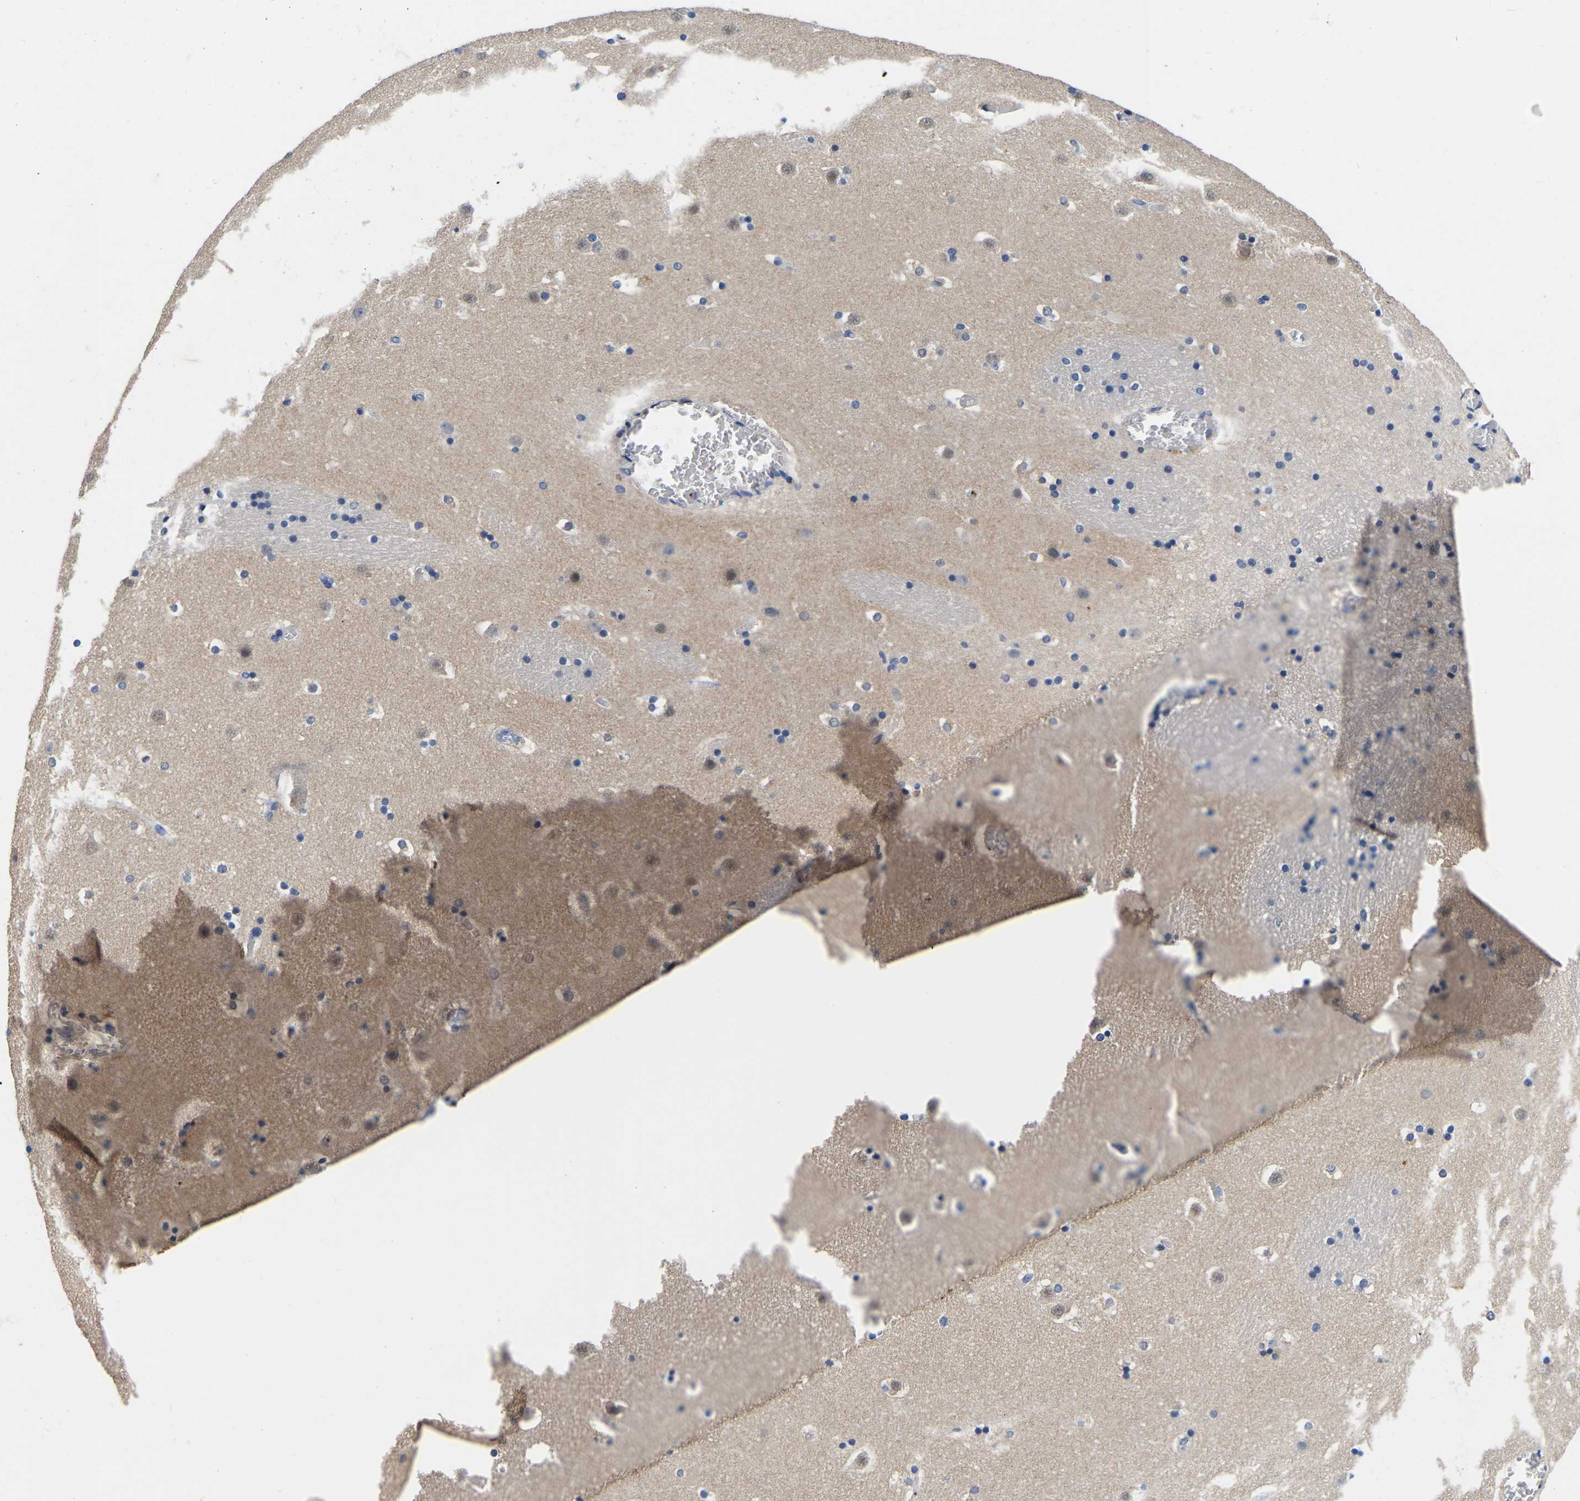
{"staining": {"intensity": "moderate", "quantity": "<25%", "location": "cytoplasmic/membranous"}, "tissue": "caudate", "cell_type": "Glial cells", "image_type": "normal", "snomed": [{"axis": "morphology", "description": "Normal tissue, NOS"}, {"axis": "topography", "description": "Lateral ventricle wall"}], "caption": "High-power microscopy captured an IHC histopathology image of benign caudate, revealing moderate cytoplasmic/membranous positivity in approximately <25% of glial cells. (IHC, brightfield microscopy, high magnification).", "gene": "RAB27B", "patient": {"sex": "male", "age": 45}}